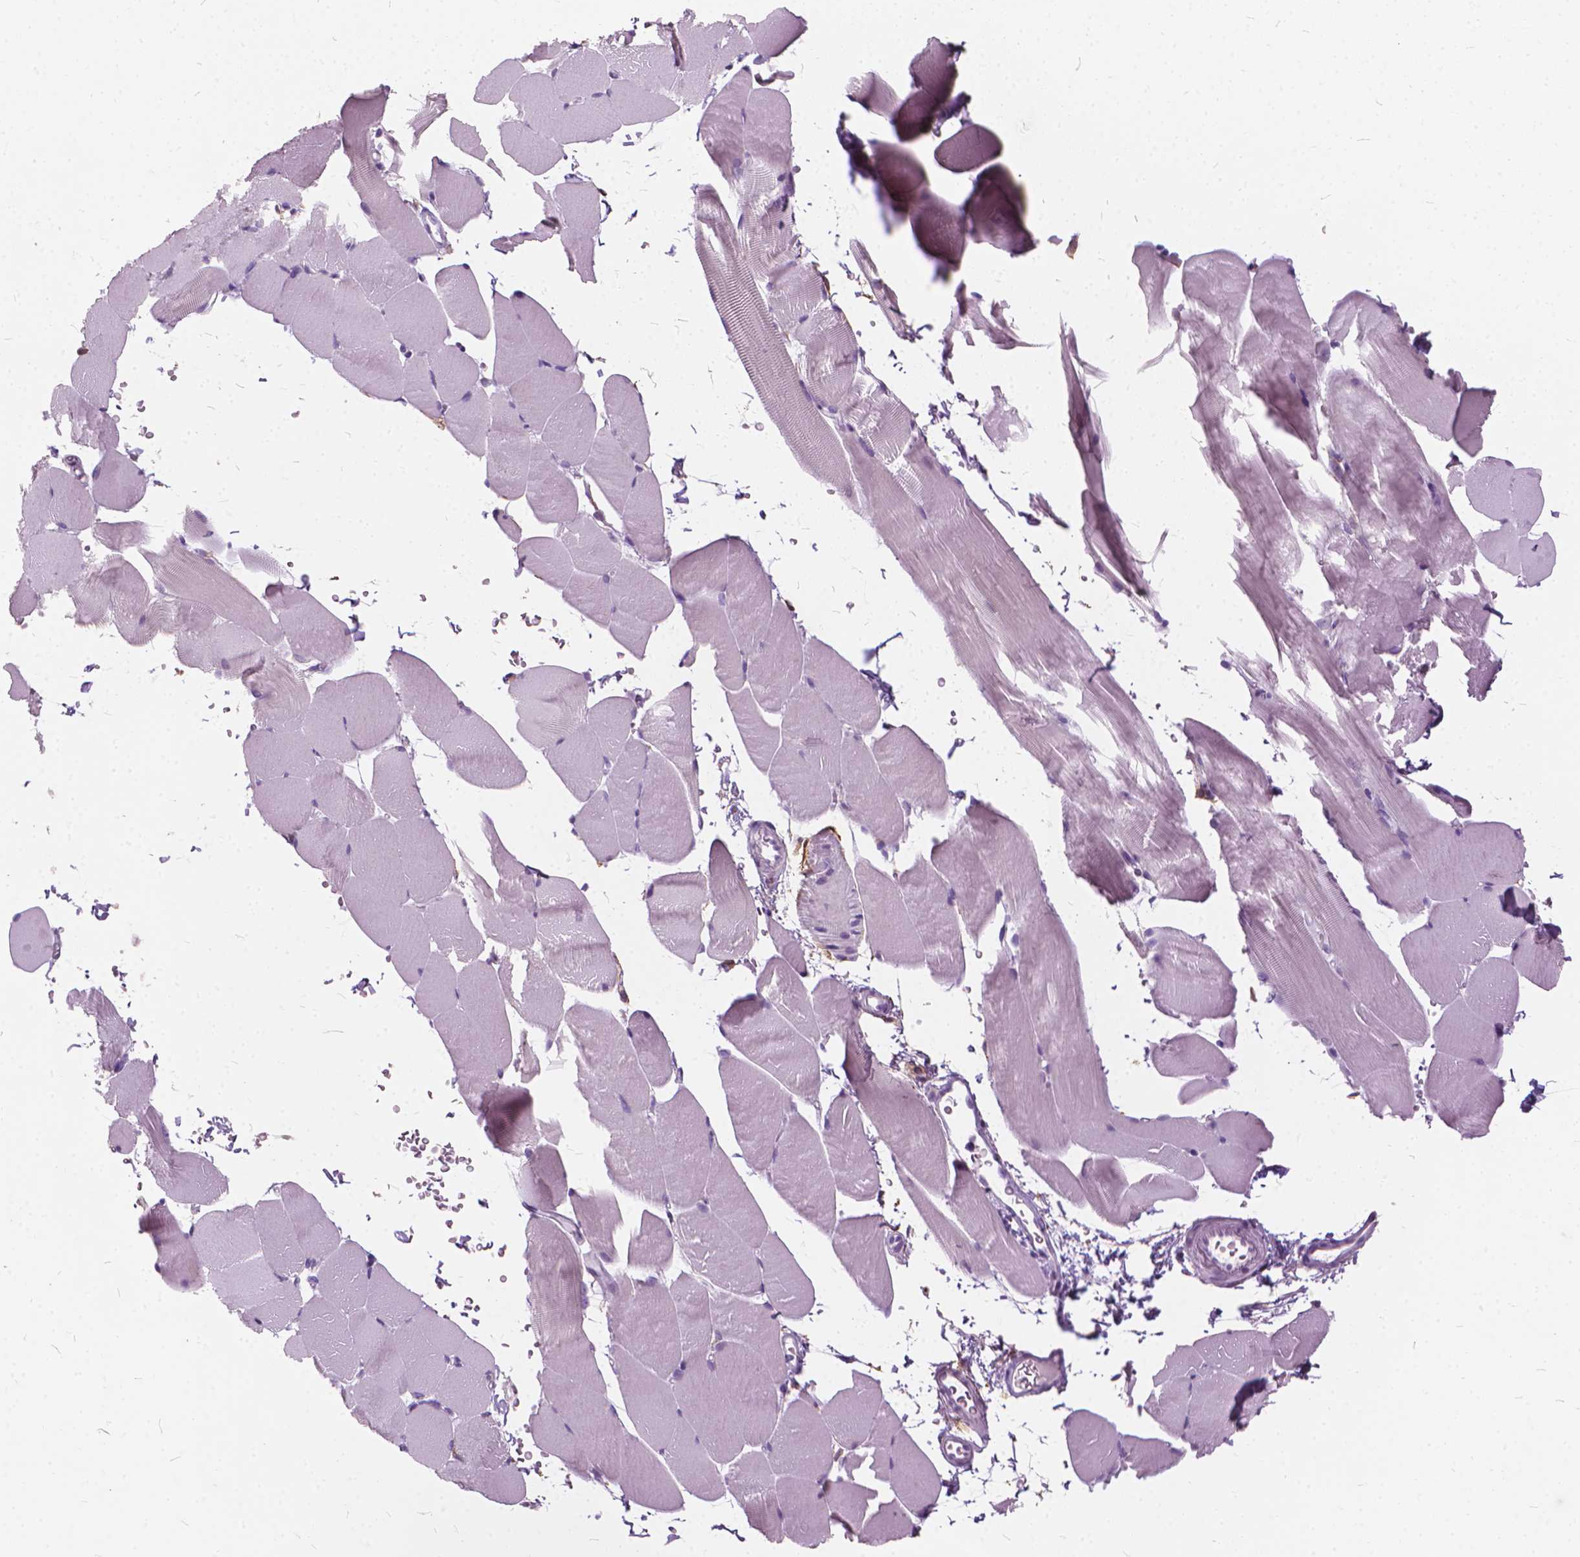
{"staining": {"intensity": "negative", "quantity": "none", "location": "none"}, "tissue": "skeletal muscle", "cell_type": "Myocytes", "image_type": "normal", "snomed": [{"axis": "morphology", "description": "Normal tissue, NOS"}, {"axis": "topography", "description": "Skeletal muscle"}], "caption": "A high-resolution histopathology image shows immunohistochemistry staining of normal skeletal muscle, which displays no significant positivity in myocytes. The staining was performed using DAB to visualize the protein expression in brown, while the nuclei were stained in blue with hematoxylin (Magnification: 20x).", "gene": "DNM1", "patient": {"sex": "female", "age": 37}}